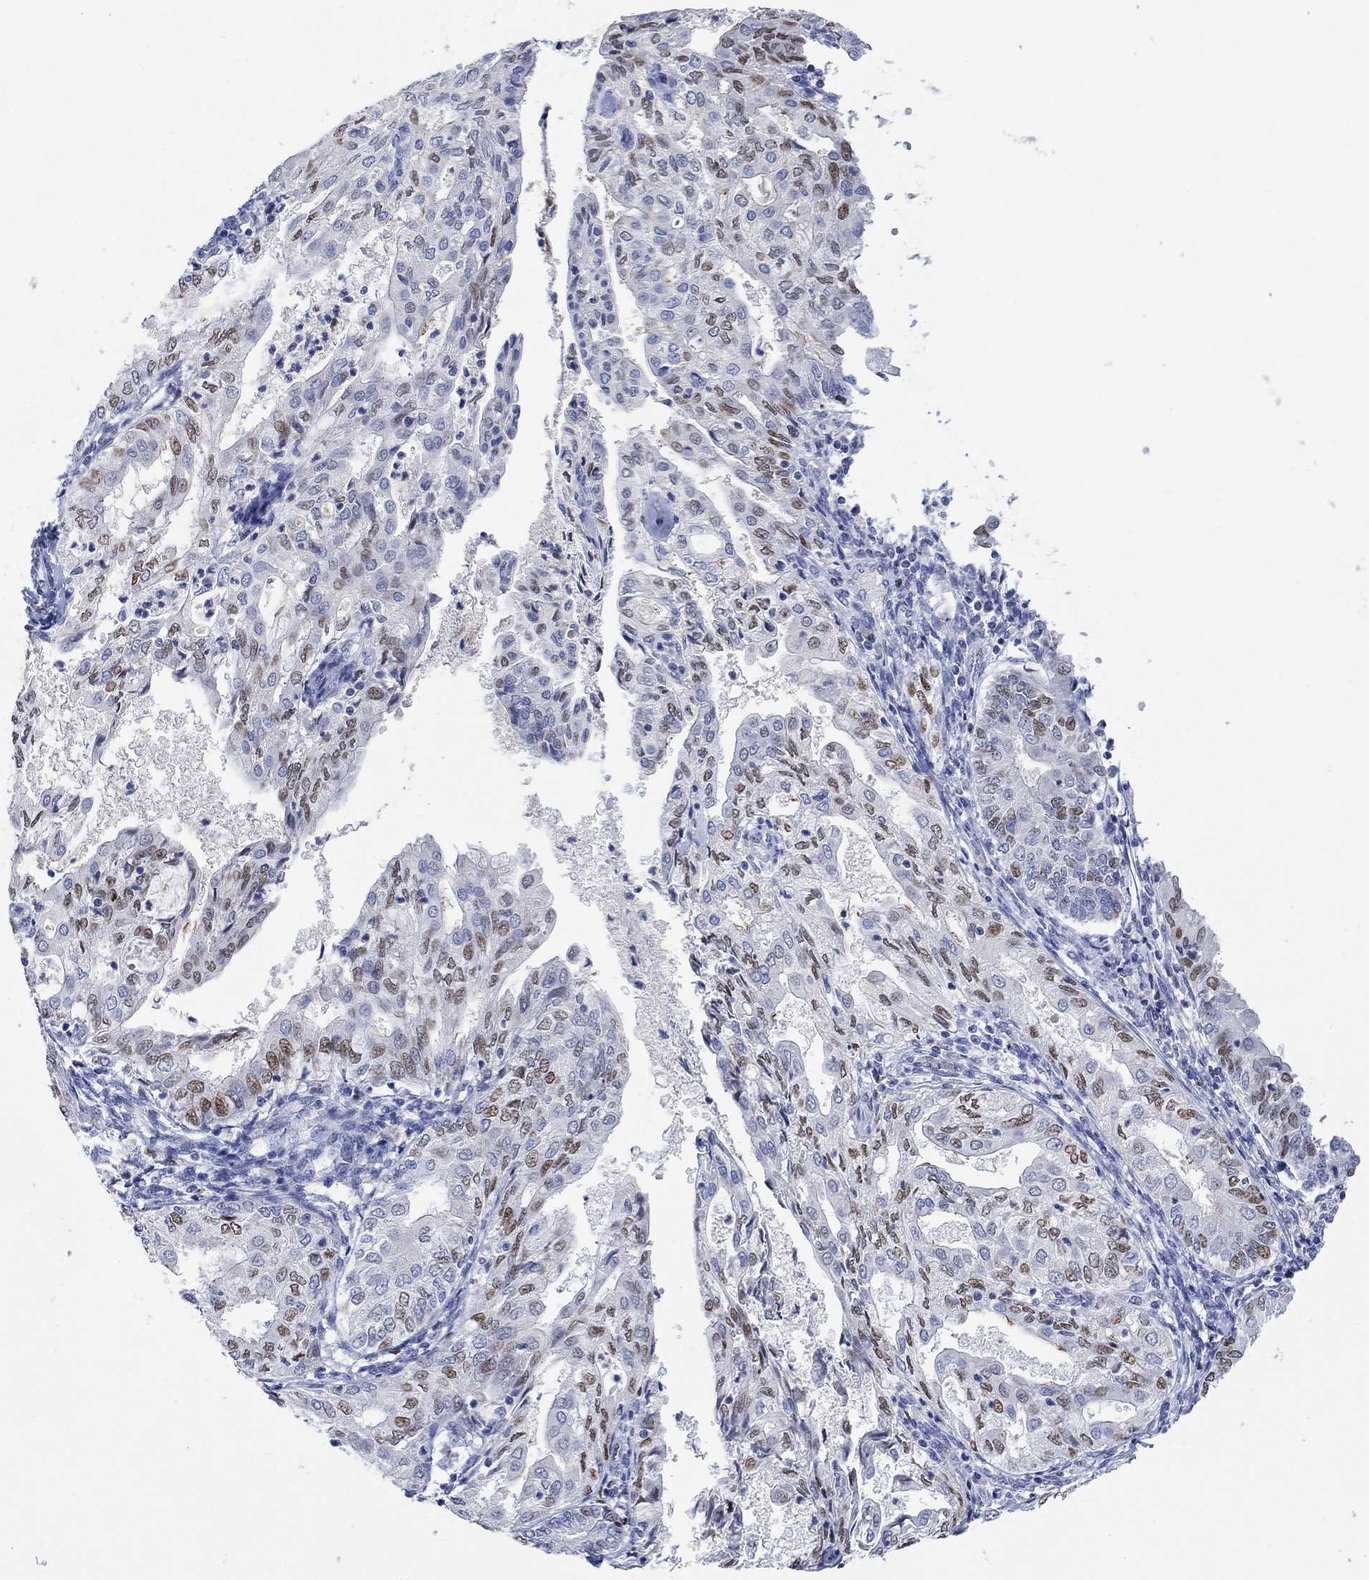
{"staining": {"intensity": "weak", "quantity": "25%-75%", "location": "nuclear"}, "tissue": "endometrial cancer", "cell_type": "Tumor cells", "image_type": "cancer", "snomed": [{"axis": "morphology", "description": "Adenocarcinoma, NOS"}, {"axis": "topography", "description": "Endometrium"}], "caption": "Weak nuclear positivity is seen in about 25%-75% of tumor cells in endometrial adenocarcinoma. Nuclei are stained in blue.", "gene": "DLK1", "patient": {"sex": "female", "age": 68}}